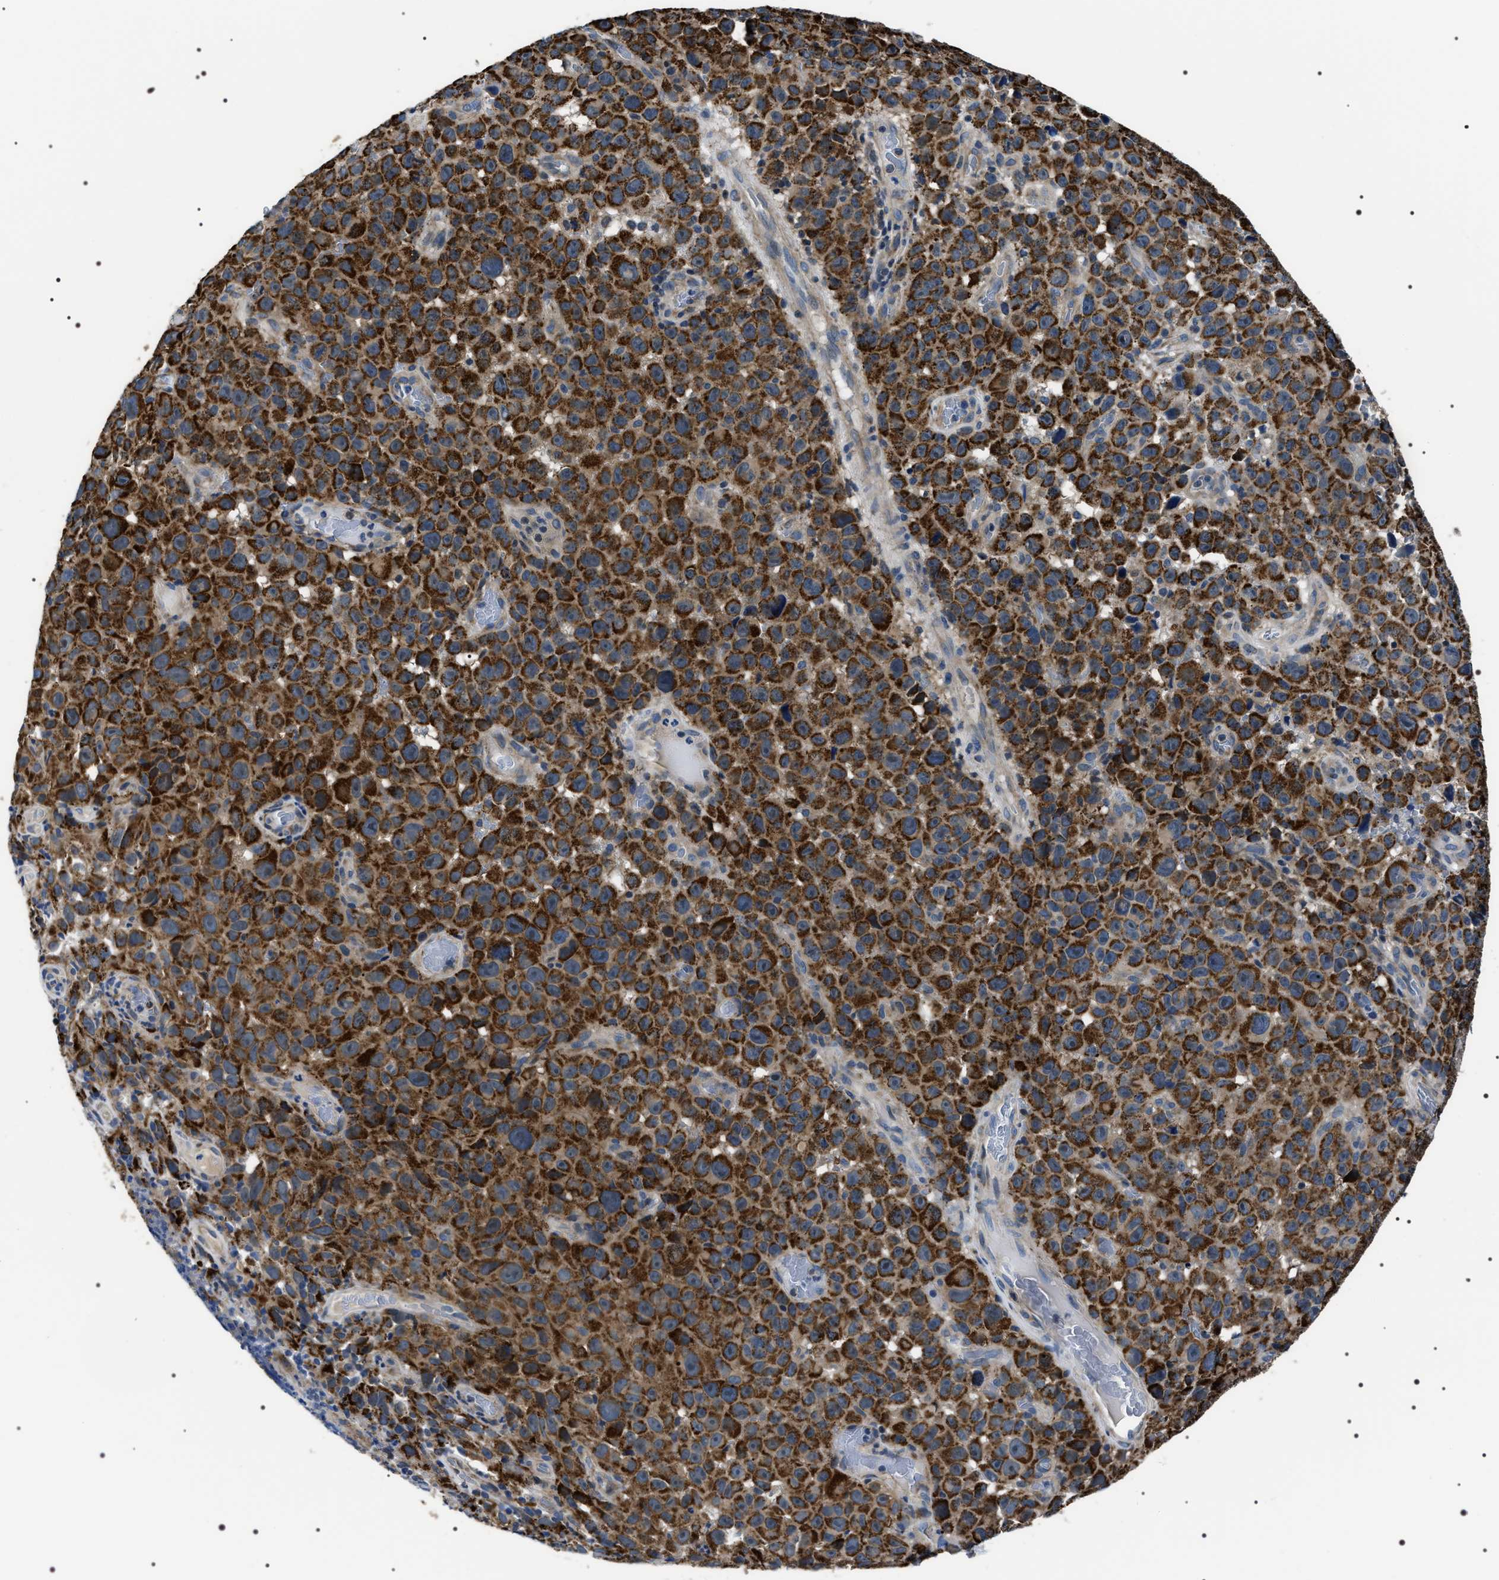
{"staining": {"intensity": "strong", "quantity": ">75%", "location": "cytoplasmic/membranous"}, "tissue": "melanoma", "cell_type": "Tumor cells", "image_type": "cancer", "snomed": [{"axis": "morphology", "description": "Malignant melanoma, NOS"}, {"axis": "topography", "description": "Skin"}], "caption": "This histopathology image reveals melanoma stained with IHC to label a protein in brown. The cytoplasmic/membranous of tumor cells show strong positivity for the protein. Nuclei are counter-stained blue.", "gene": "NTMT1", "patient": {"sex": "female", "age": 82}}